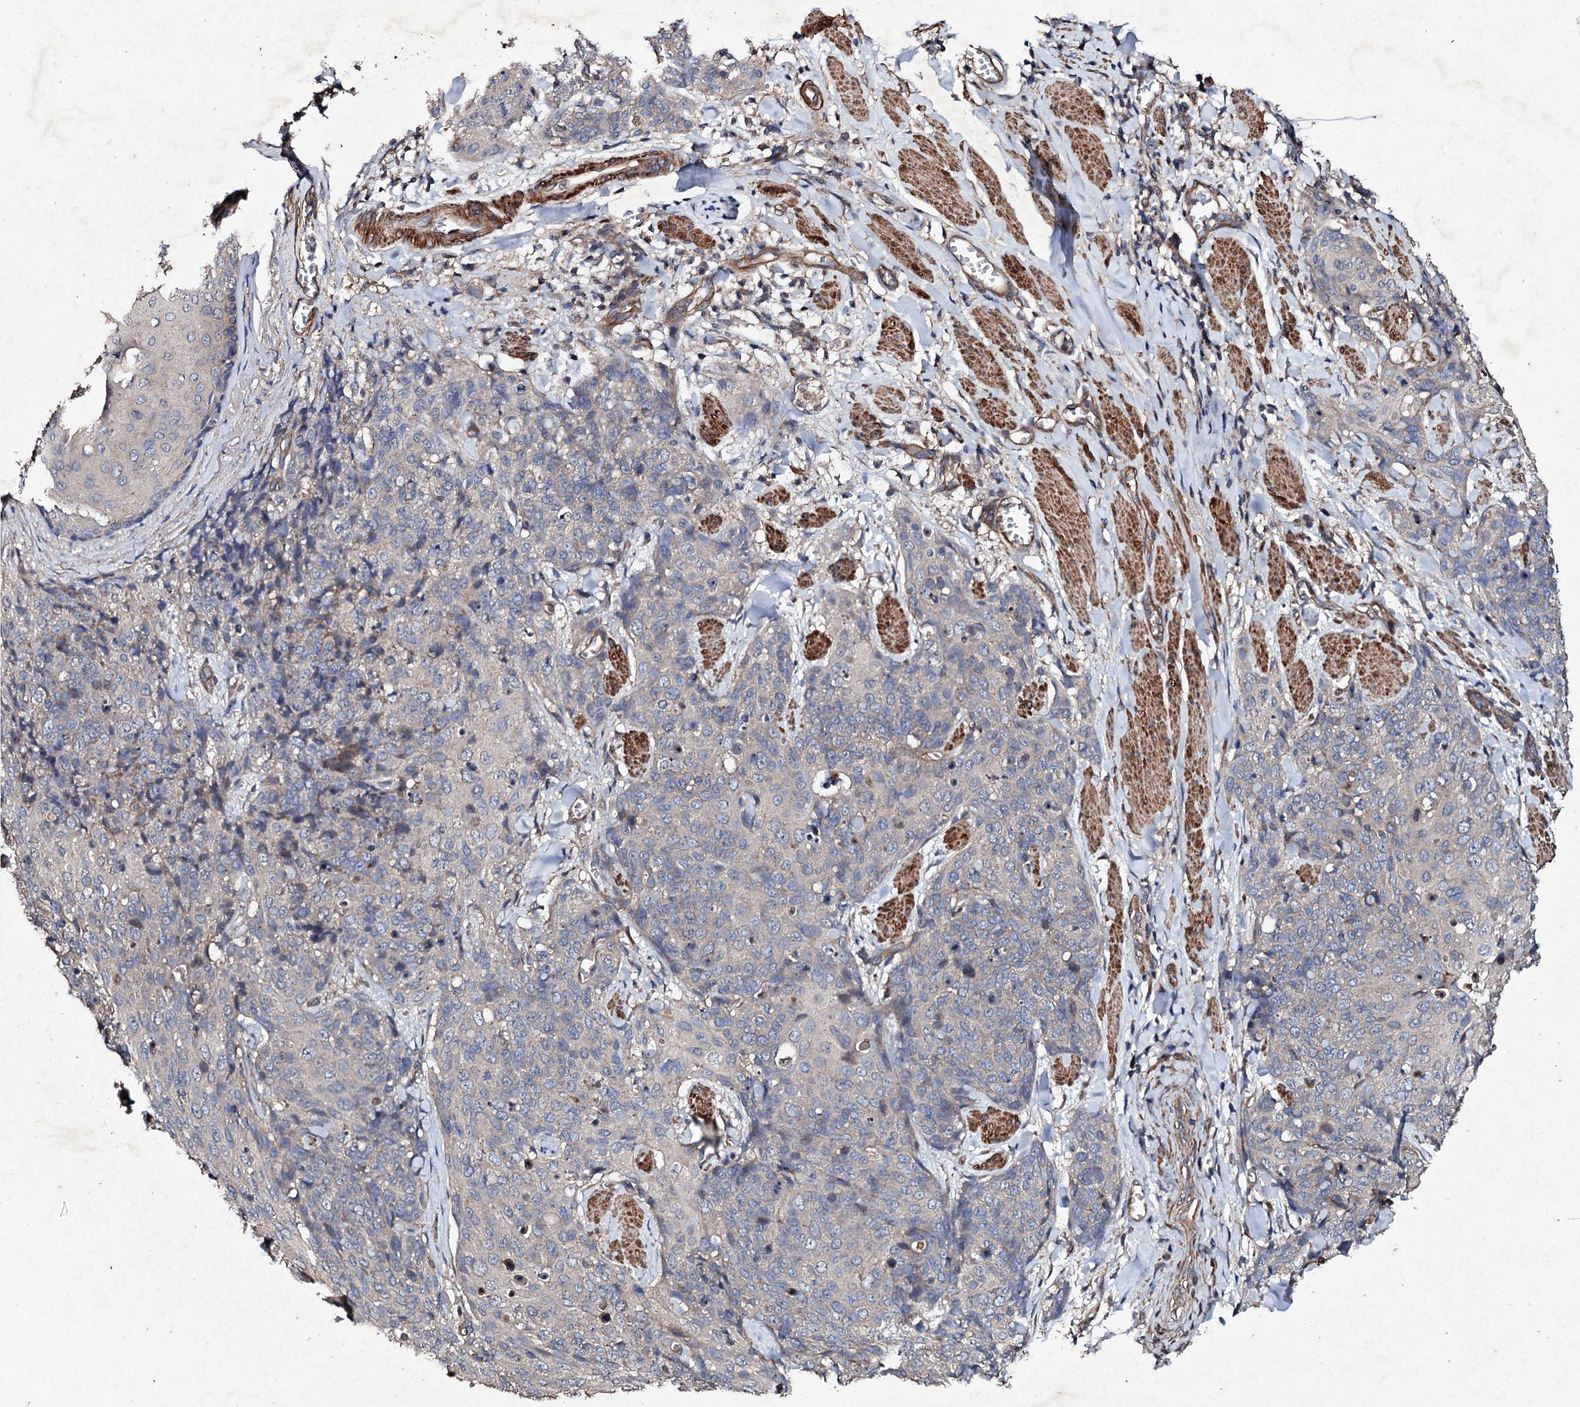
{"staining": {"intensity": "negative", "quantity": "none", "location": "none"}, "tissue": "skin cancer", "cell_type": "Tumor cells", "image_type": "cancer", "snomed": [{"axis": "morphology", "description": "Squamous cell carcinoma, NOS"}, {"axis": "topography", "description": "Skin"}, {"axis": "topography", "description": "Vulva"}], "caption": "This is an immunohistochemistry histopathology image of squamous cell carcinoma (skin). There is no staining in tumor cells.", "gene": "MOCOS", "patient": {"sex": "female", "age": 85}}